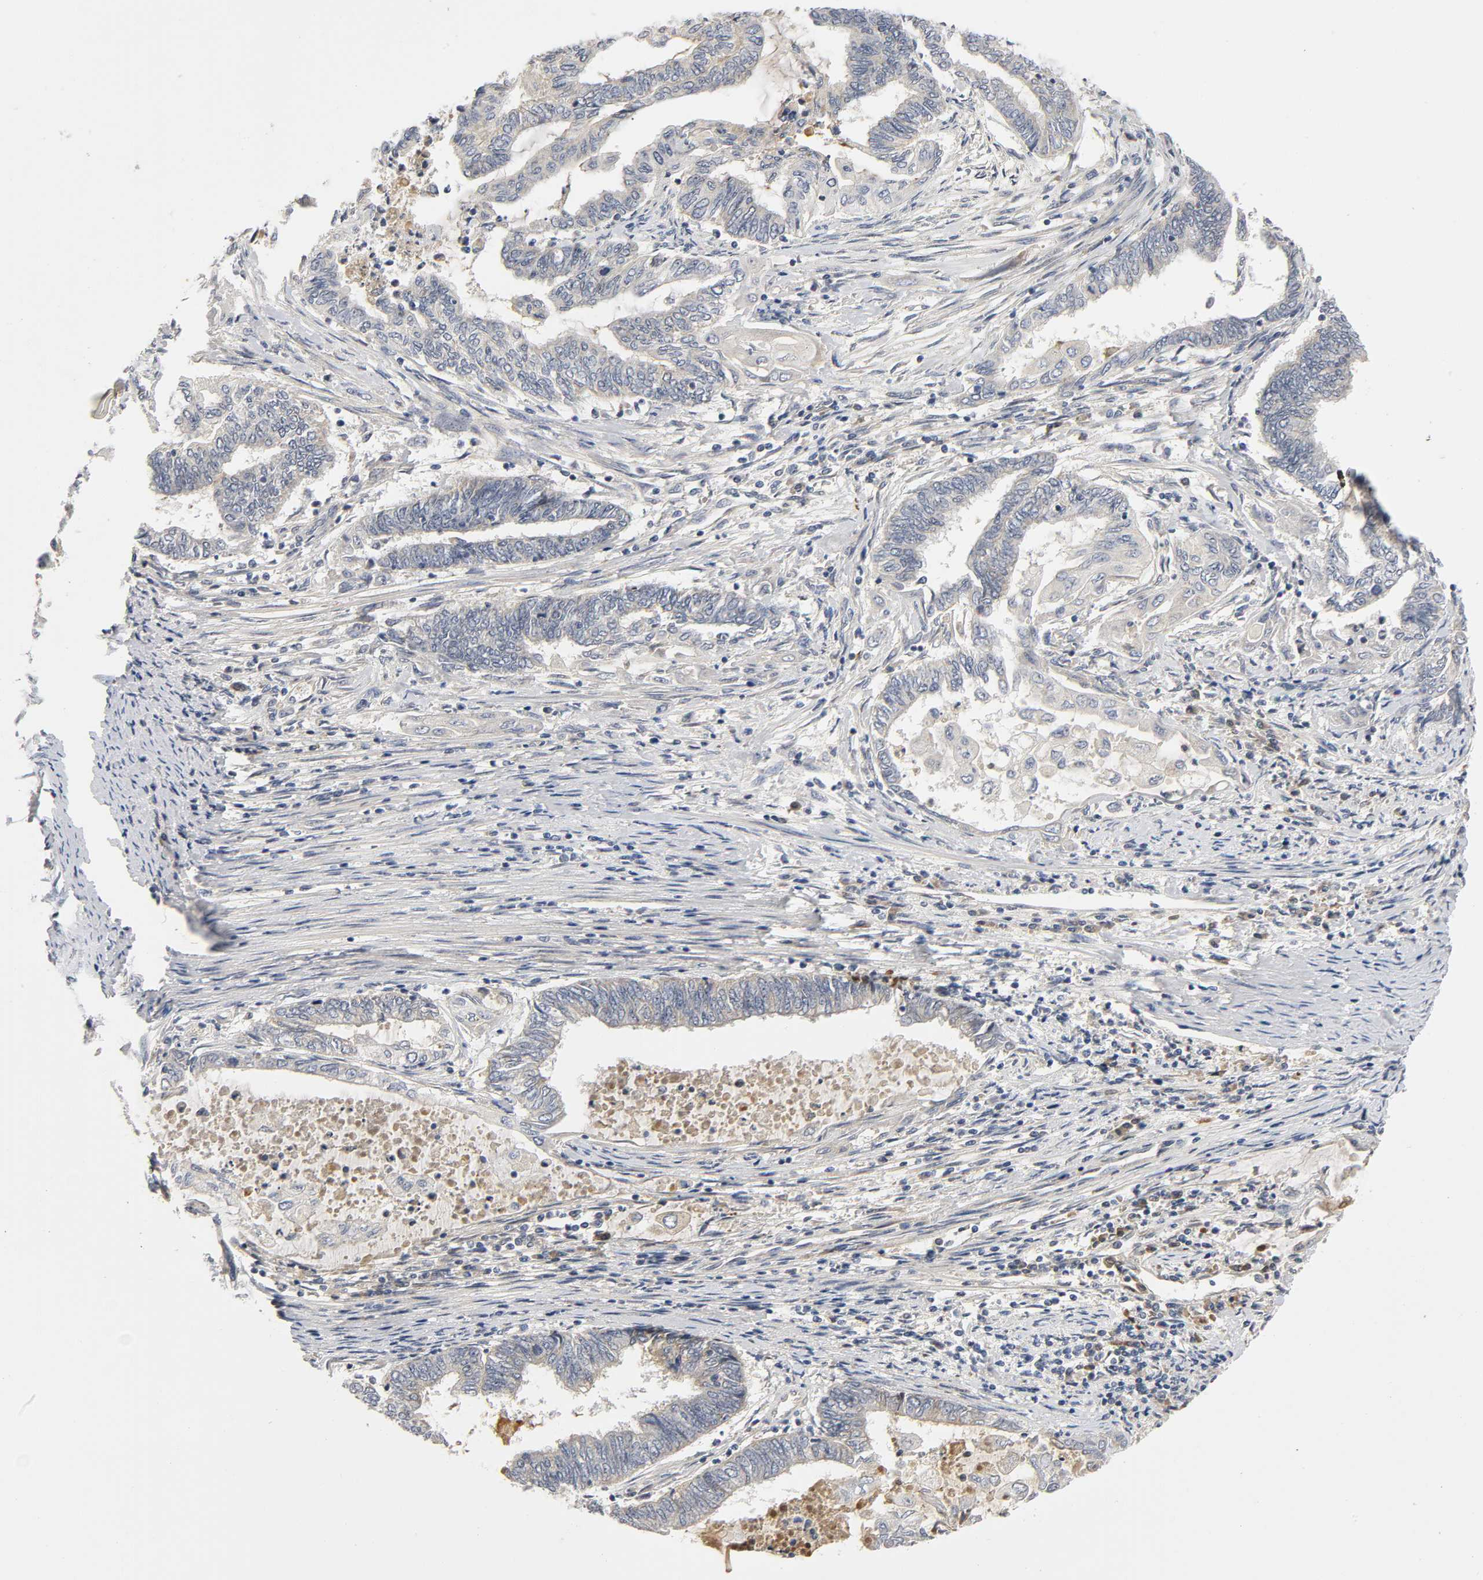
{"staining": {"intensity": "negative", "quantity": "none", "location": "none"}, "tissue": "endometrial cancer", "cell_type": "Tumor cells", "image_type": "cancer", "snomed": [{"axis": "morphology", "description": "Adenocarcinoma, NOS"}, {"axis": "topography", "description": "Uterus"}, {"axis": "topography", "description": "Endometrium"}], "caption": "Immunohistochemistry (IHC) micrograph of neoplastic tissue: endometrial adenocarcinoma stained with DAB (3,3'-diaminobenzidine) demonstrates no significant protein staining in tumor cells.", "gene": "NRP1", "patient": {"sex": "female", "age": 70}}